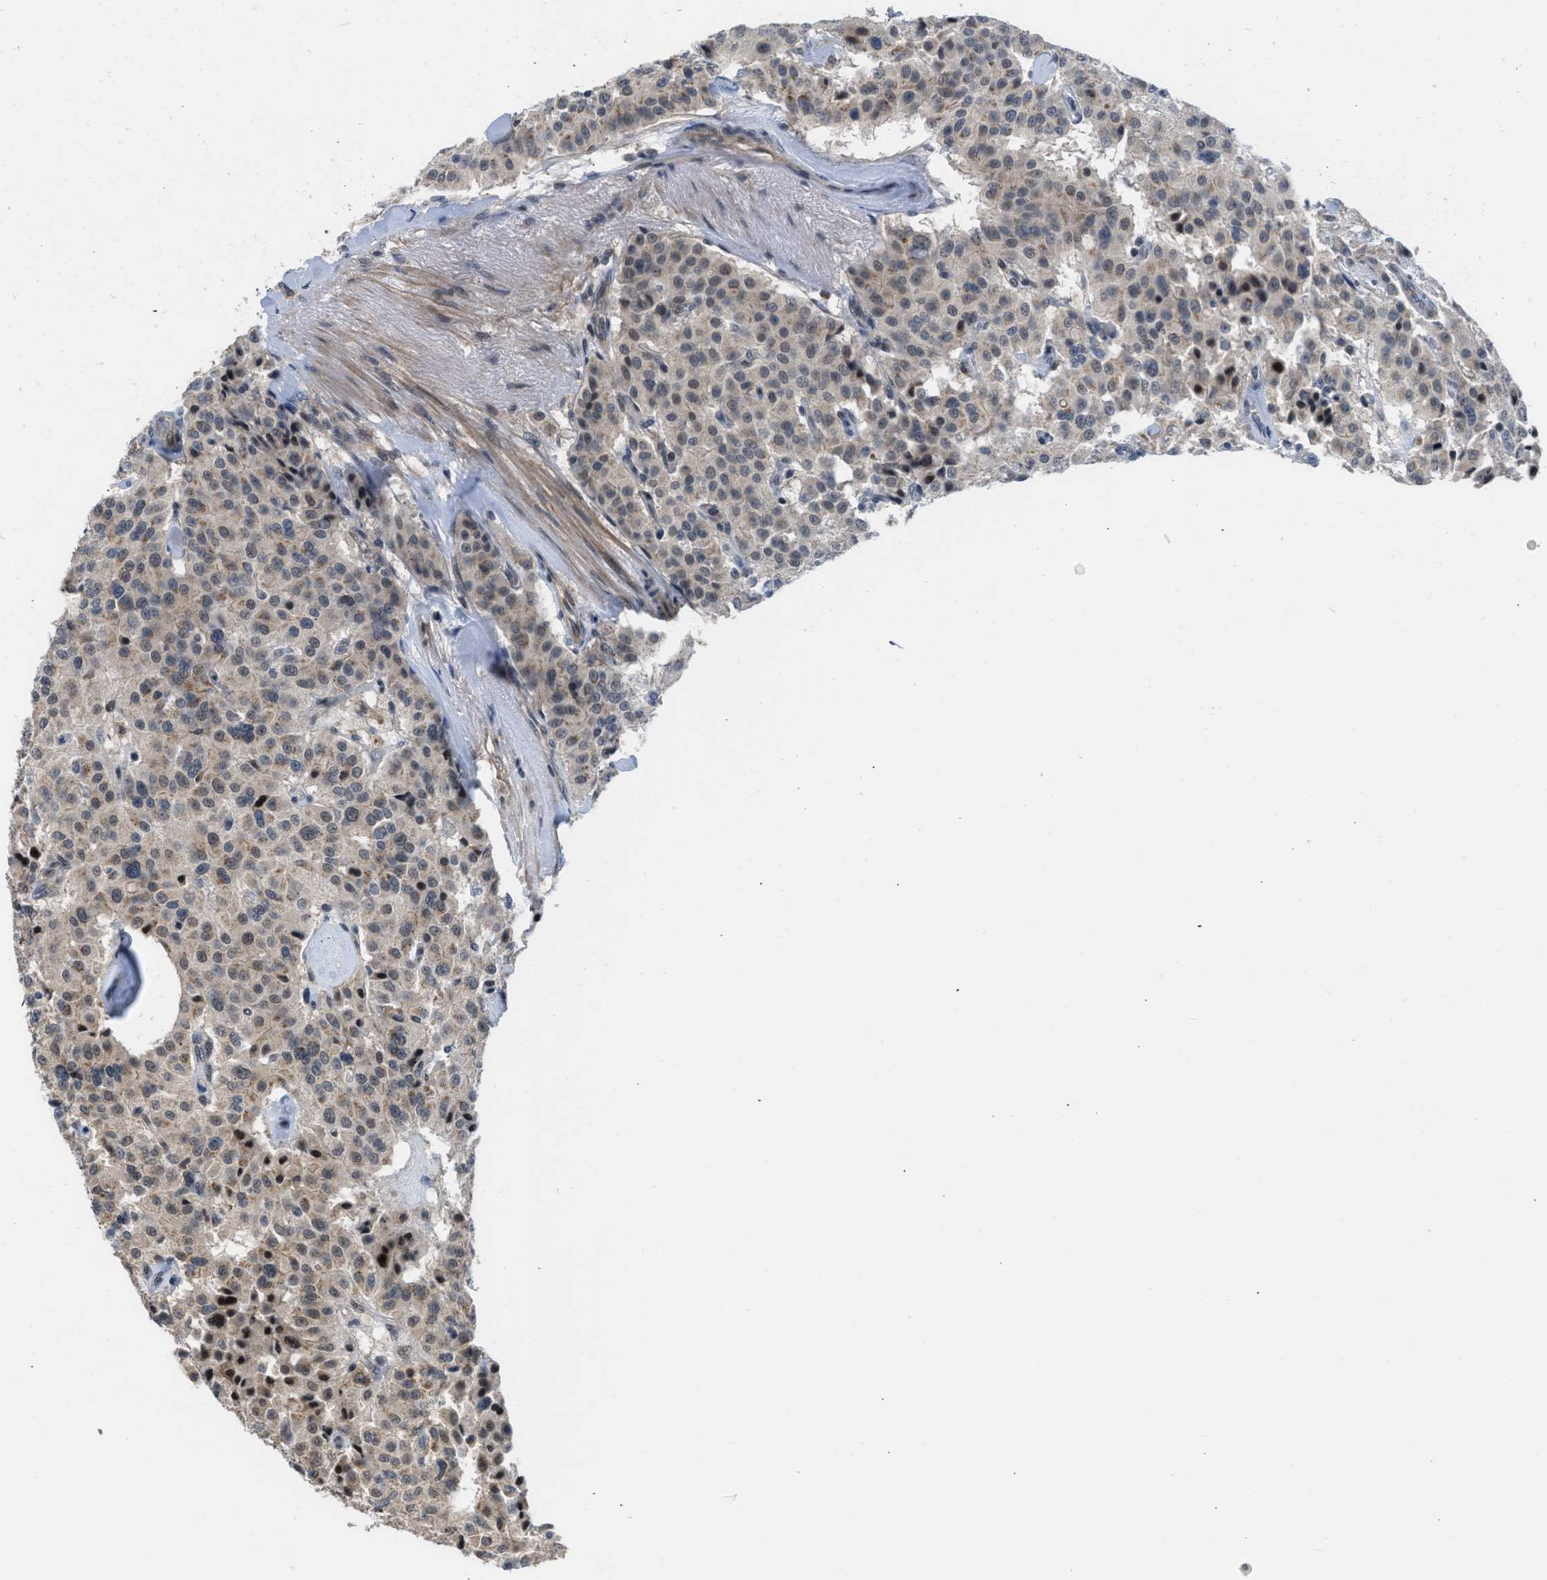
{"staining": {"intensity": "moderate", "quantity": "<25%", "location": "nuclear"}, "tissue": "carcinoid", "cell_type": "Tumor cells", "image_type": "cancer", "snomed": [{"axis": "morphology", "description": "Carcinoid, malignant, NOS"}, {"axis": "topography", "description": "Lung"}], "caption": "Protein analysis of carcinoid tissue shows moderate nuclear staining in approximately <25% of tumor cells.", "gene": "TTBK2", "patient": {"sex": "male", "age": 30}}